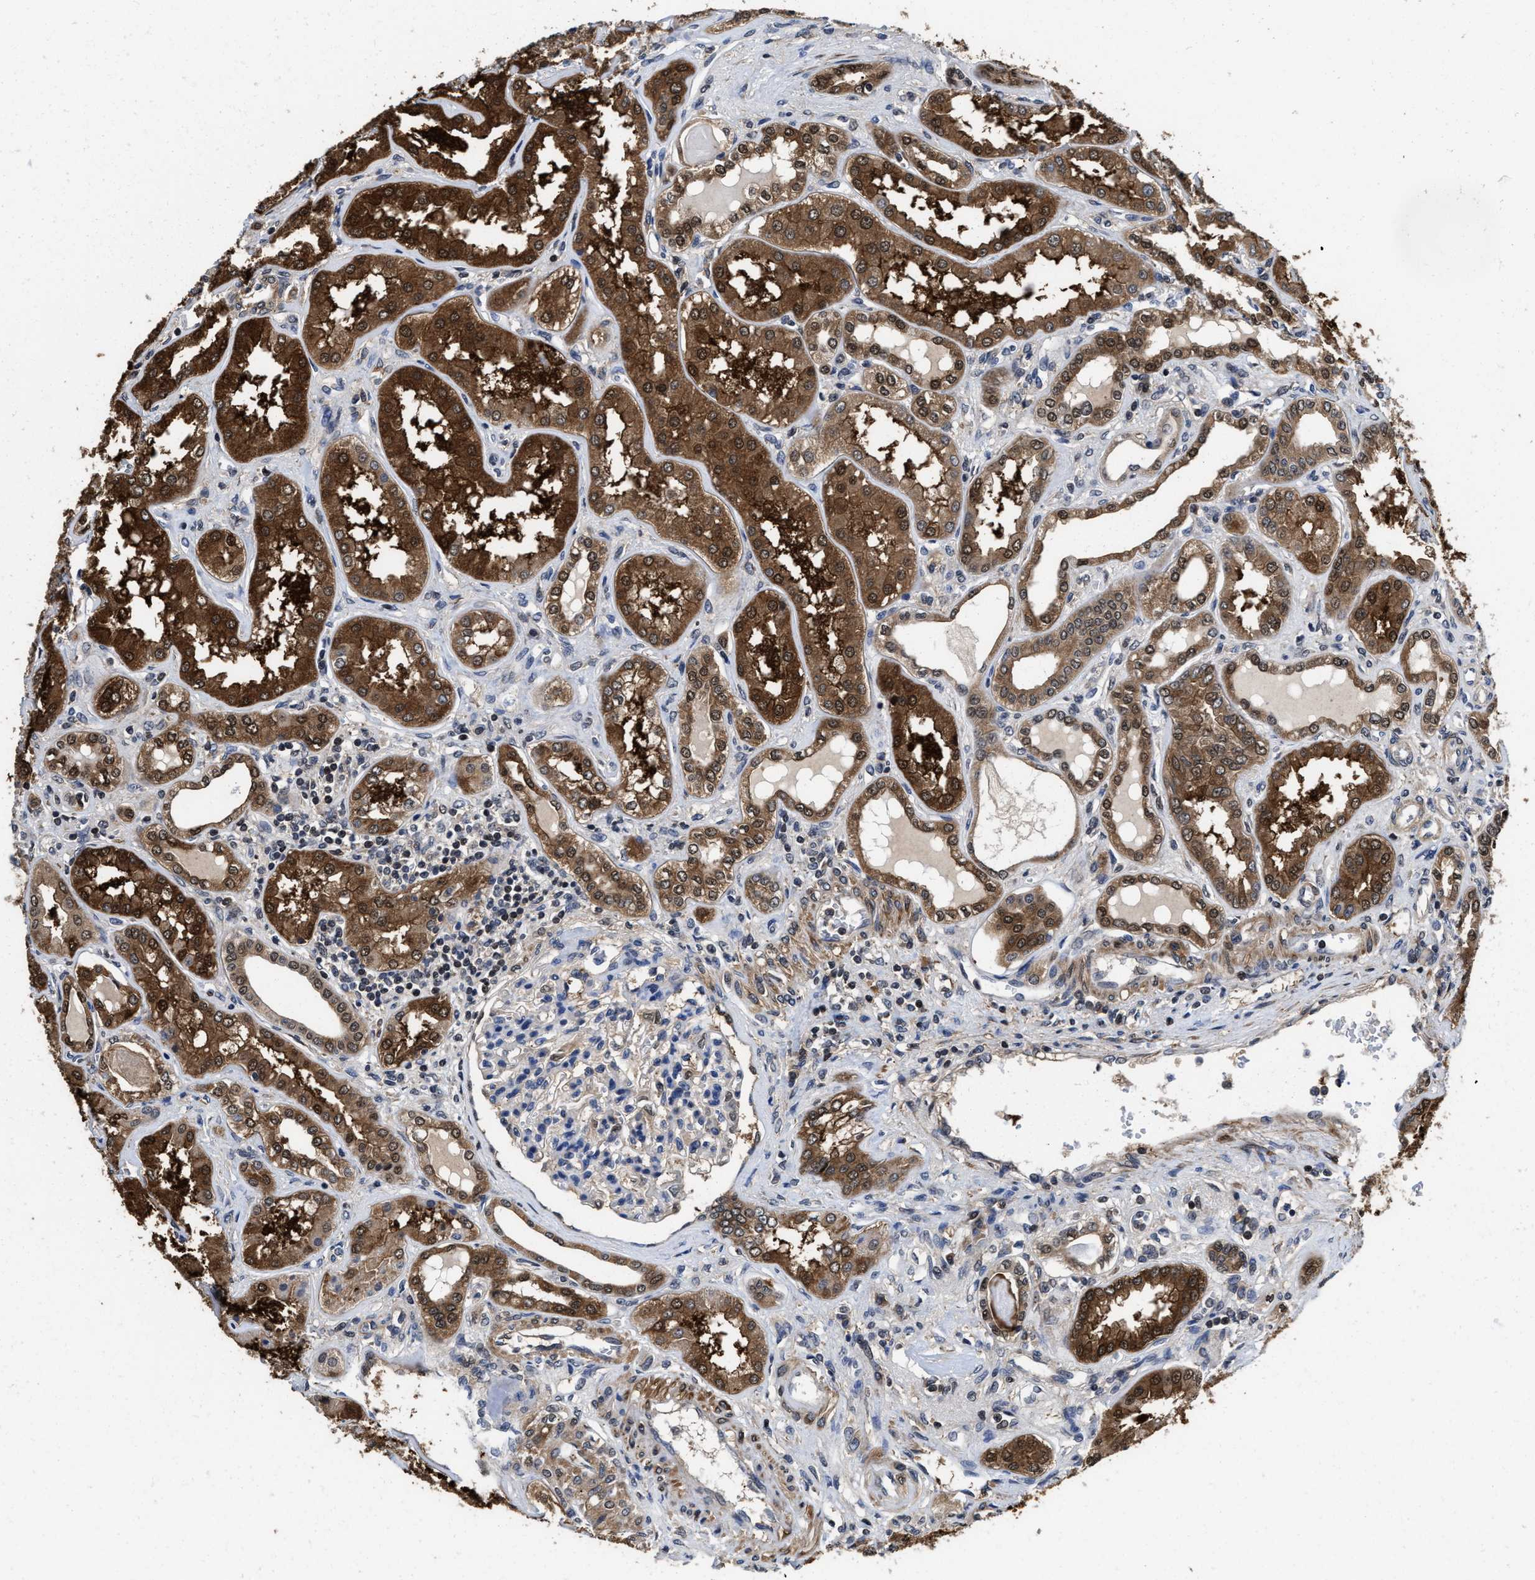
{"staining": {"intensity": "moderate", "quantity": "<25%", "location": "cytoplasmic/membranous,nuclear"}, "tissue": "kidney", "cell_type": "Cells in glomeruli", "image_type": "normal", "snomed": [{"axis": "morphology", "description": "Normal tissue, NOS"}, {"axis": "topography", "description": "Kidney"}], "caption": "Immunohistochemistry (IHC) image of benign kidney: human kidney stained using immunohistochemistry reveals low levels of moderate protein expression localized specifically in the cytoplasmic/membranous,nuclear of cells in glomeruli, appearing as a cytoplasmic/membranous,nuclear brown color.", "gene": "KIF12", "patient": {"sex": "female", "age": 56}}